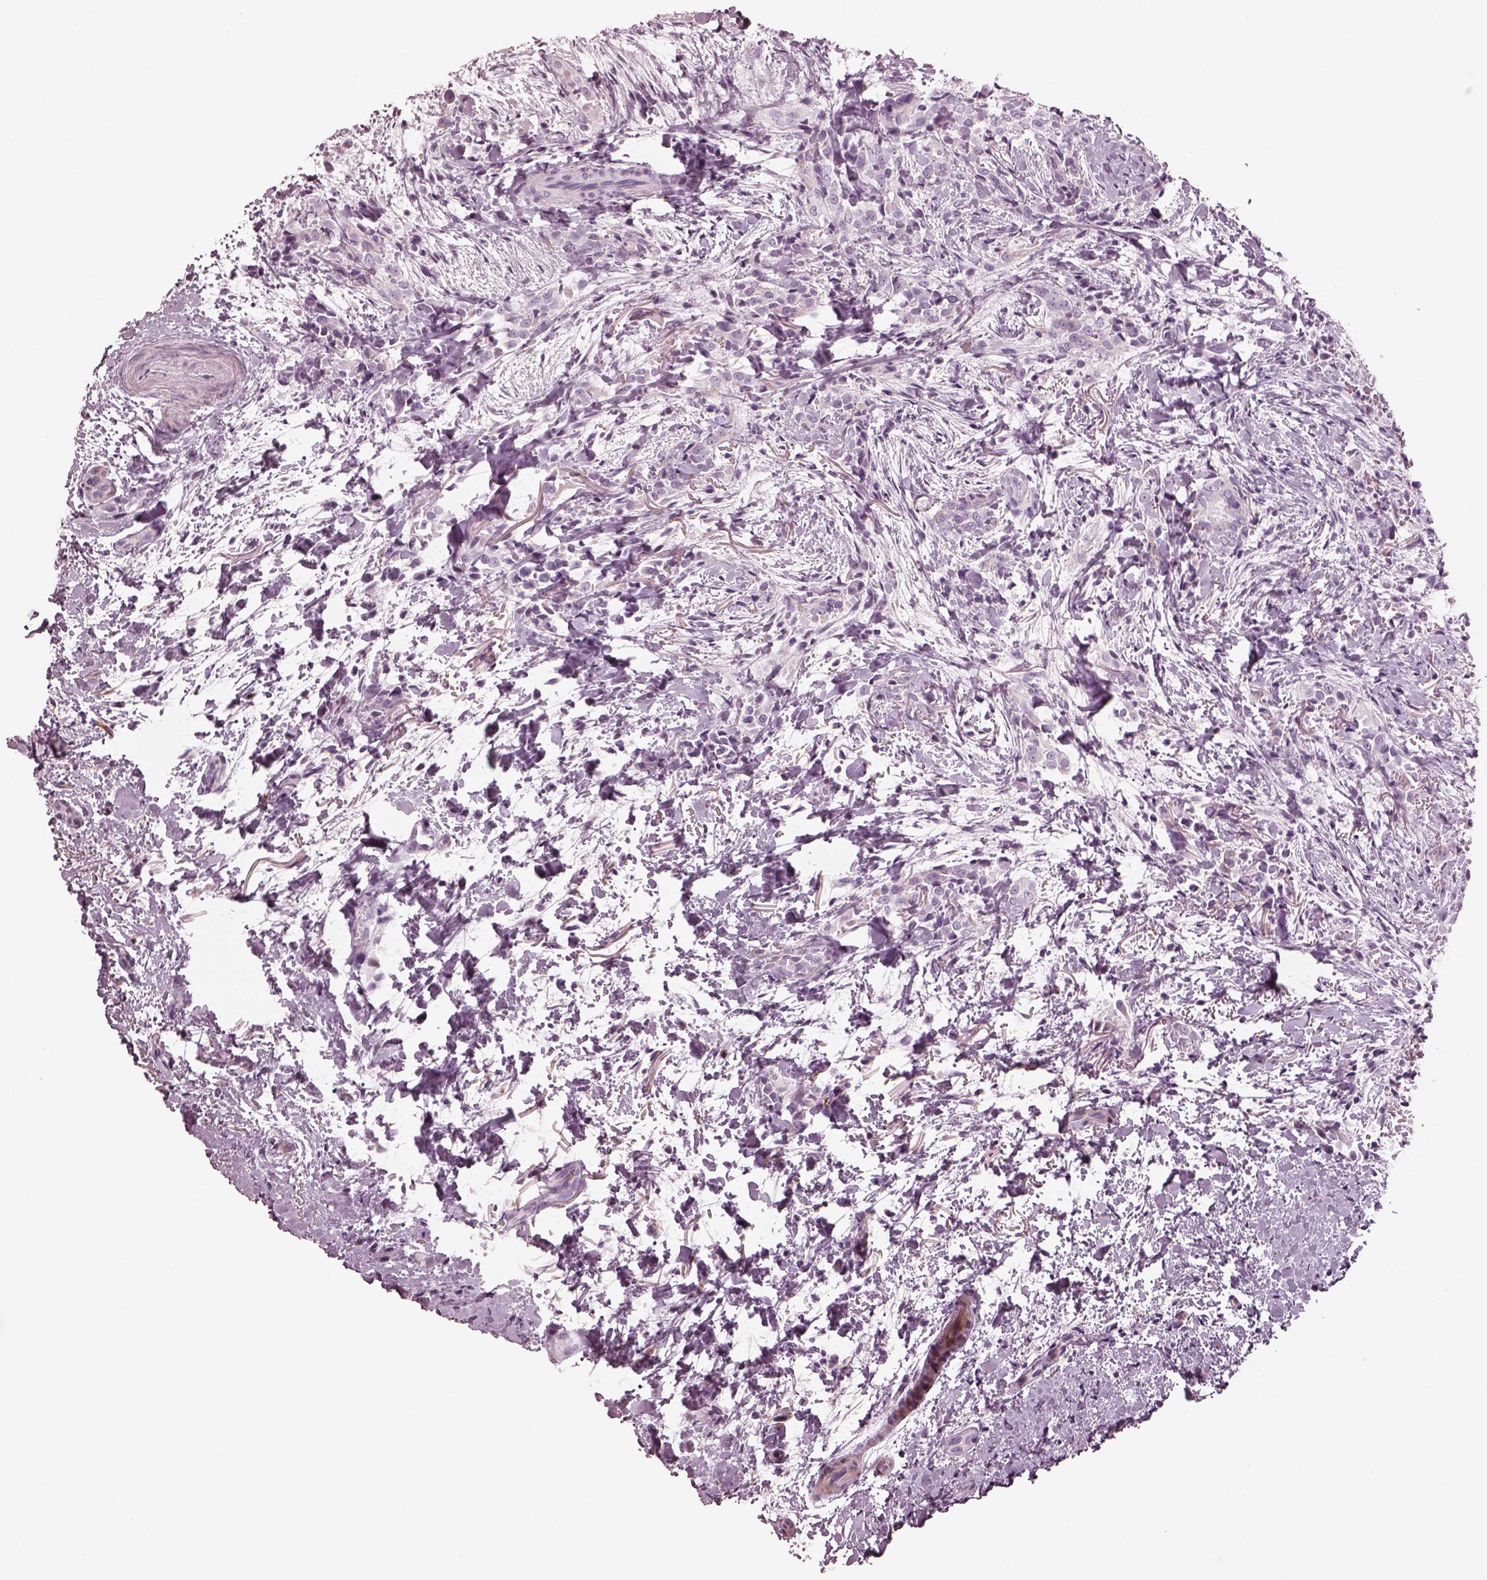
{"staining": {"intensity": "negative", "quantity": "none", "location": "none"}, "tissue": "thyroid cancer", "cell_type": "Tumor cells", "image_type": "cancer", "snomed": [{"axis": "morphology", "description": "Papillary adenocarcinoma, NOS"}, {"axis": "topography", "description": "Thyroid gland"}], "caption": "Thyroid cancer (papillary adenocarcinoma) stained for a protein using immunohistochemistry (IHC) shows no expression tumor cells.", "gene": "OPN4", "patient": {"sex": "male", "age": 61}}